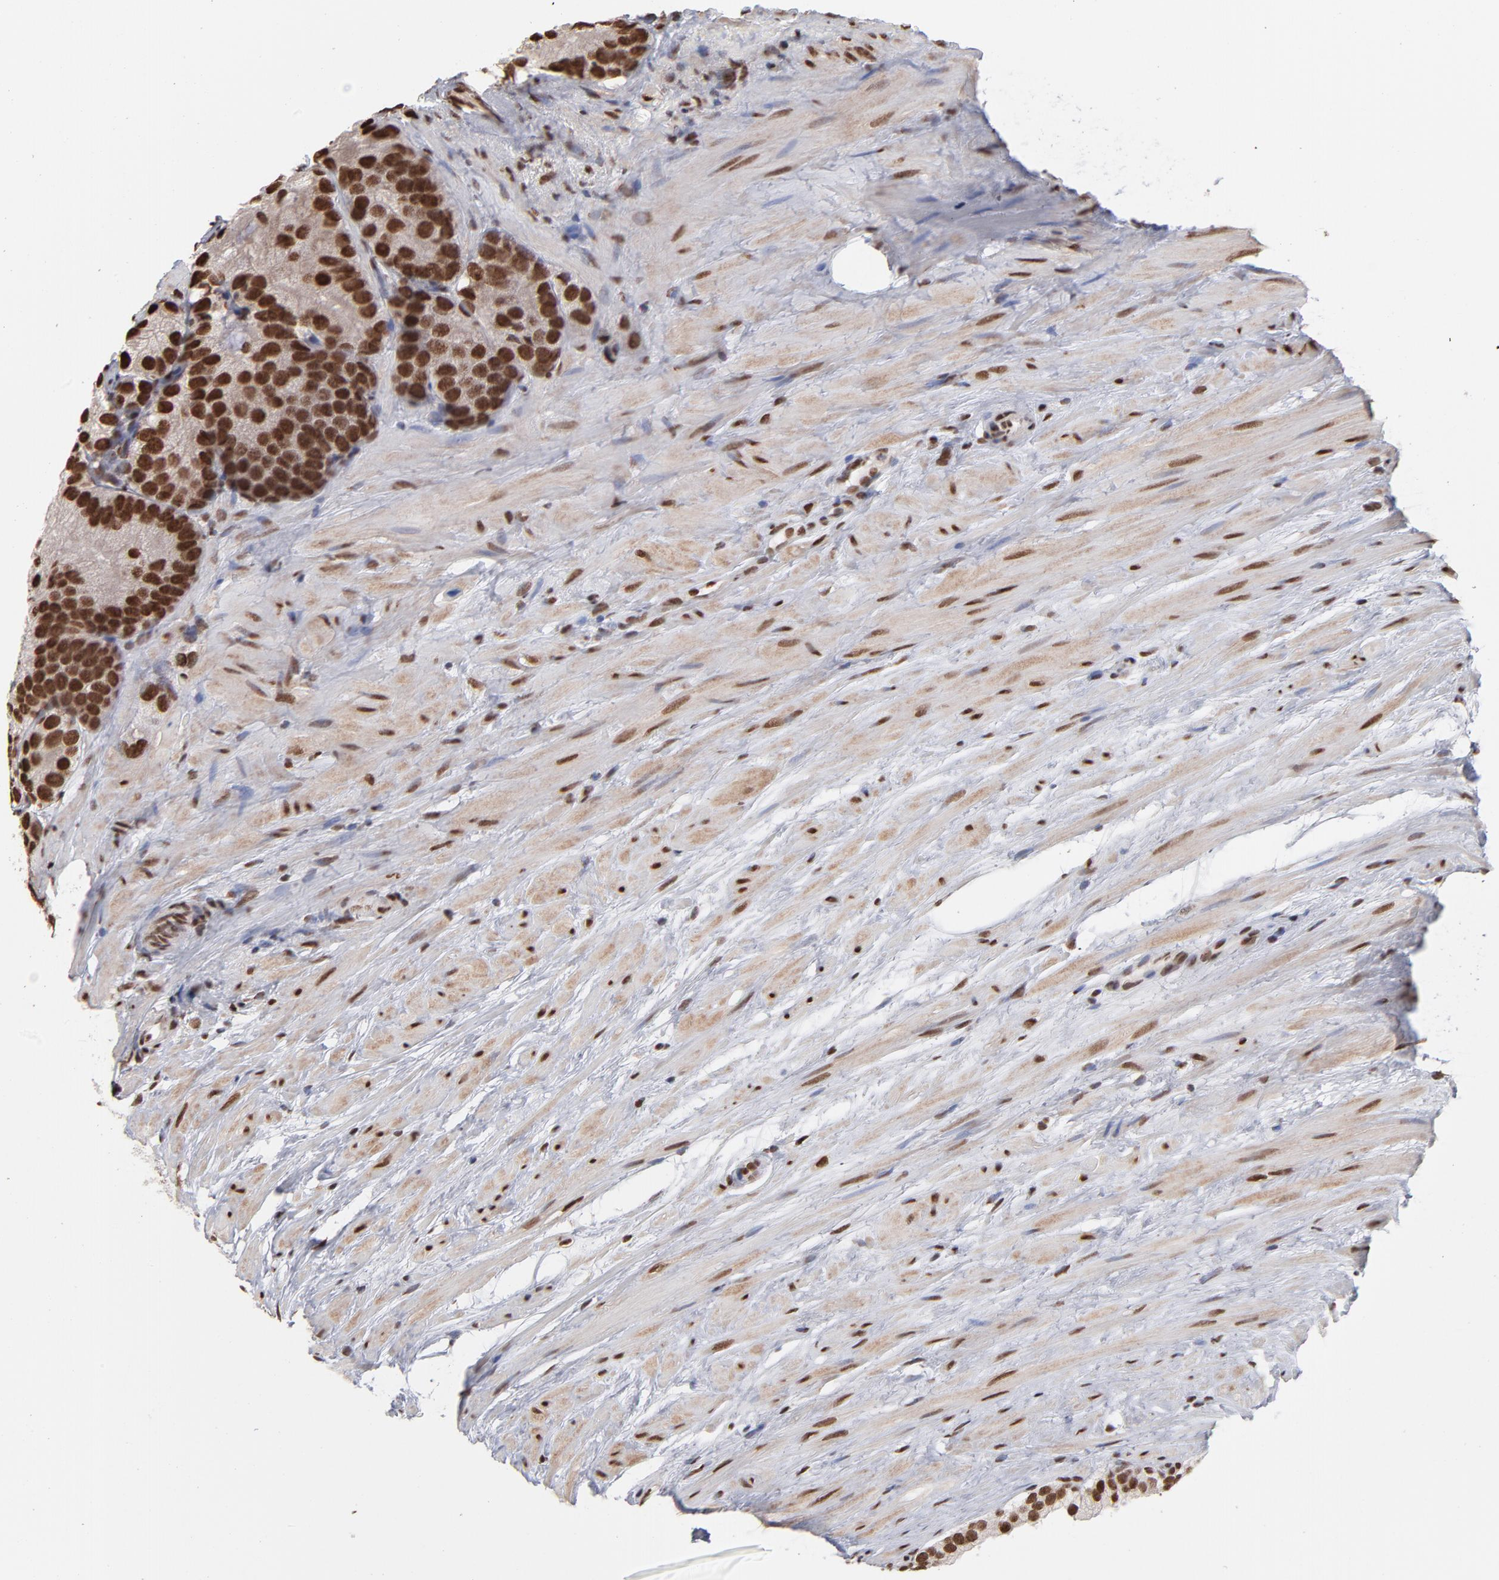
{"staining": {"intensity": "strong", "quantity": ">75%", "location": "cytoplasmic/membranous,nuclear"}, "tissue": "prostate cancer", "cell_type": "Tumor cells", "image_type": "cancer", "snomed": [{"axis": "morphology", "description": "Adenocarcinoma, Low grade"}, {"axis": "topography", "description": "Prostate"}], "caption": "Immunohistochemistry staining of prostate low-grade adenocarcinoma, which exhibits high levels of strong cytoplasmic/membranous and nuclear positivity in about >75% of tumor cells indicating strong cytoplasmic/membranous and nuclear protein expression. The staining was performed using DAB (3,3'-diaminobenzidine) (brown) for protein detection and nuclei were counterstained in hematoxylin (blue).", "gene": "ZNF3", "patient": {"sex": "male", "age": 69}}